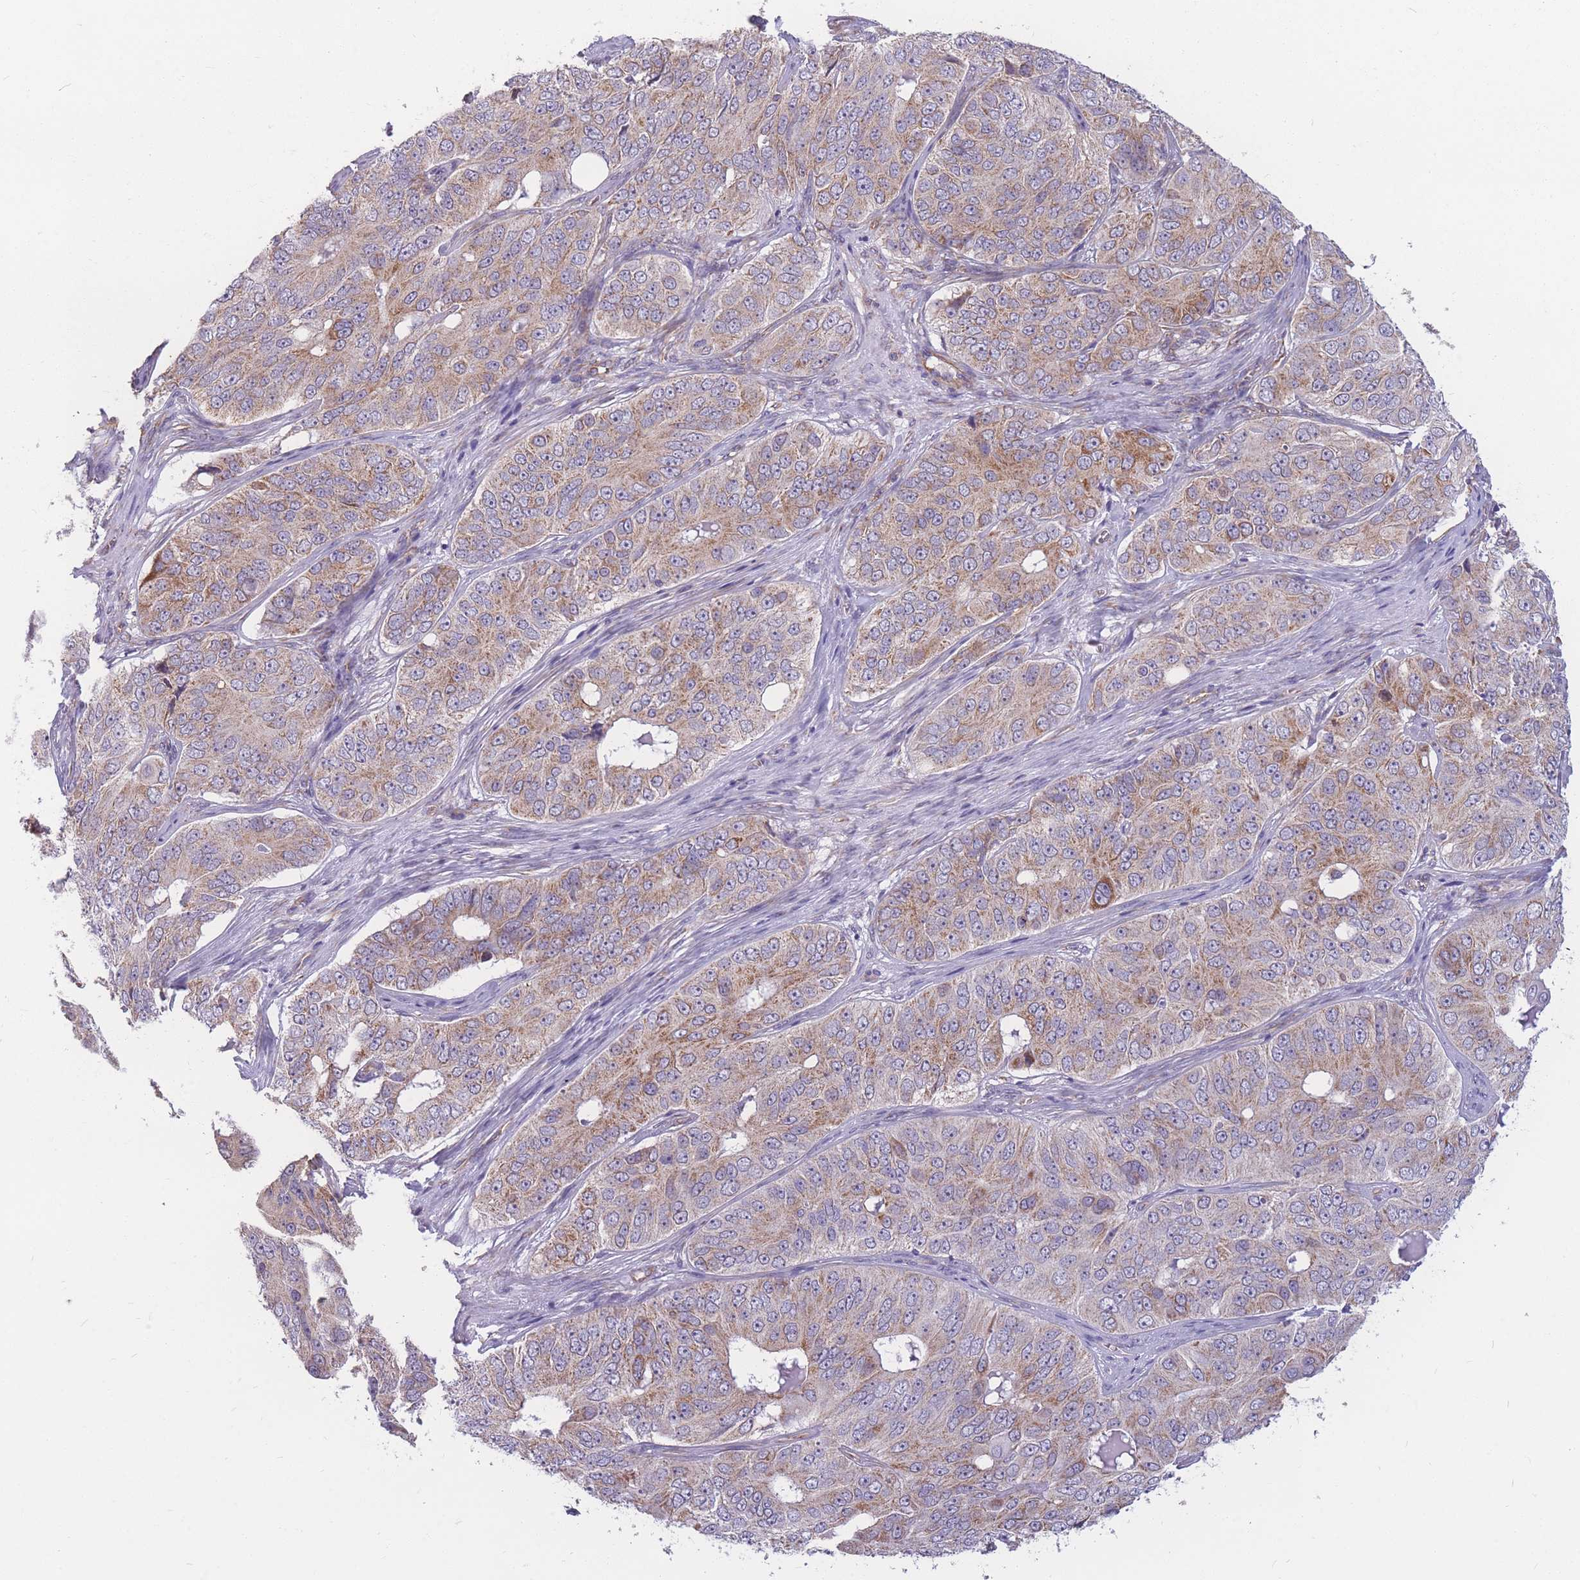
{"staining": {"intensity": "moderate", "quantity": ">75%", "location": "cytoplasmic/membranous"}, "tissue": "ovarian cancer", "cell_type": "Tumor cells", "image_type": "cancer", "snomed": [{"axis": "morphology", "description": "Carcinoma, endometroid"}, {"axis": "topography", "description": "Ovary"}], "caption": "A brown stain highlights moderate cytoplasmic/membranous expression of a protein in endometroid carcinoma (ovarian) tumor cells.", "gene": "MRPS9", "patient": {"sex": "female", "age": 51}}